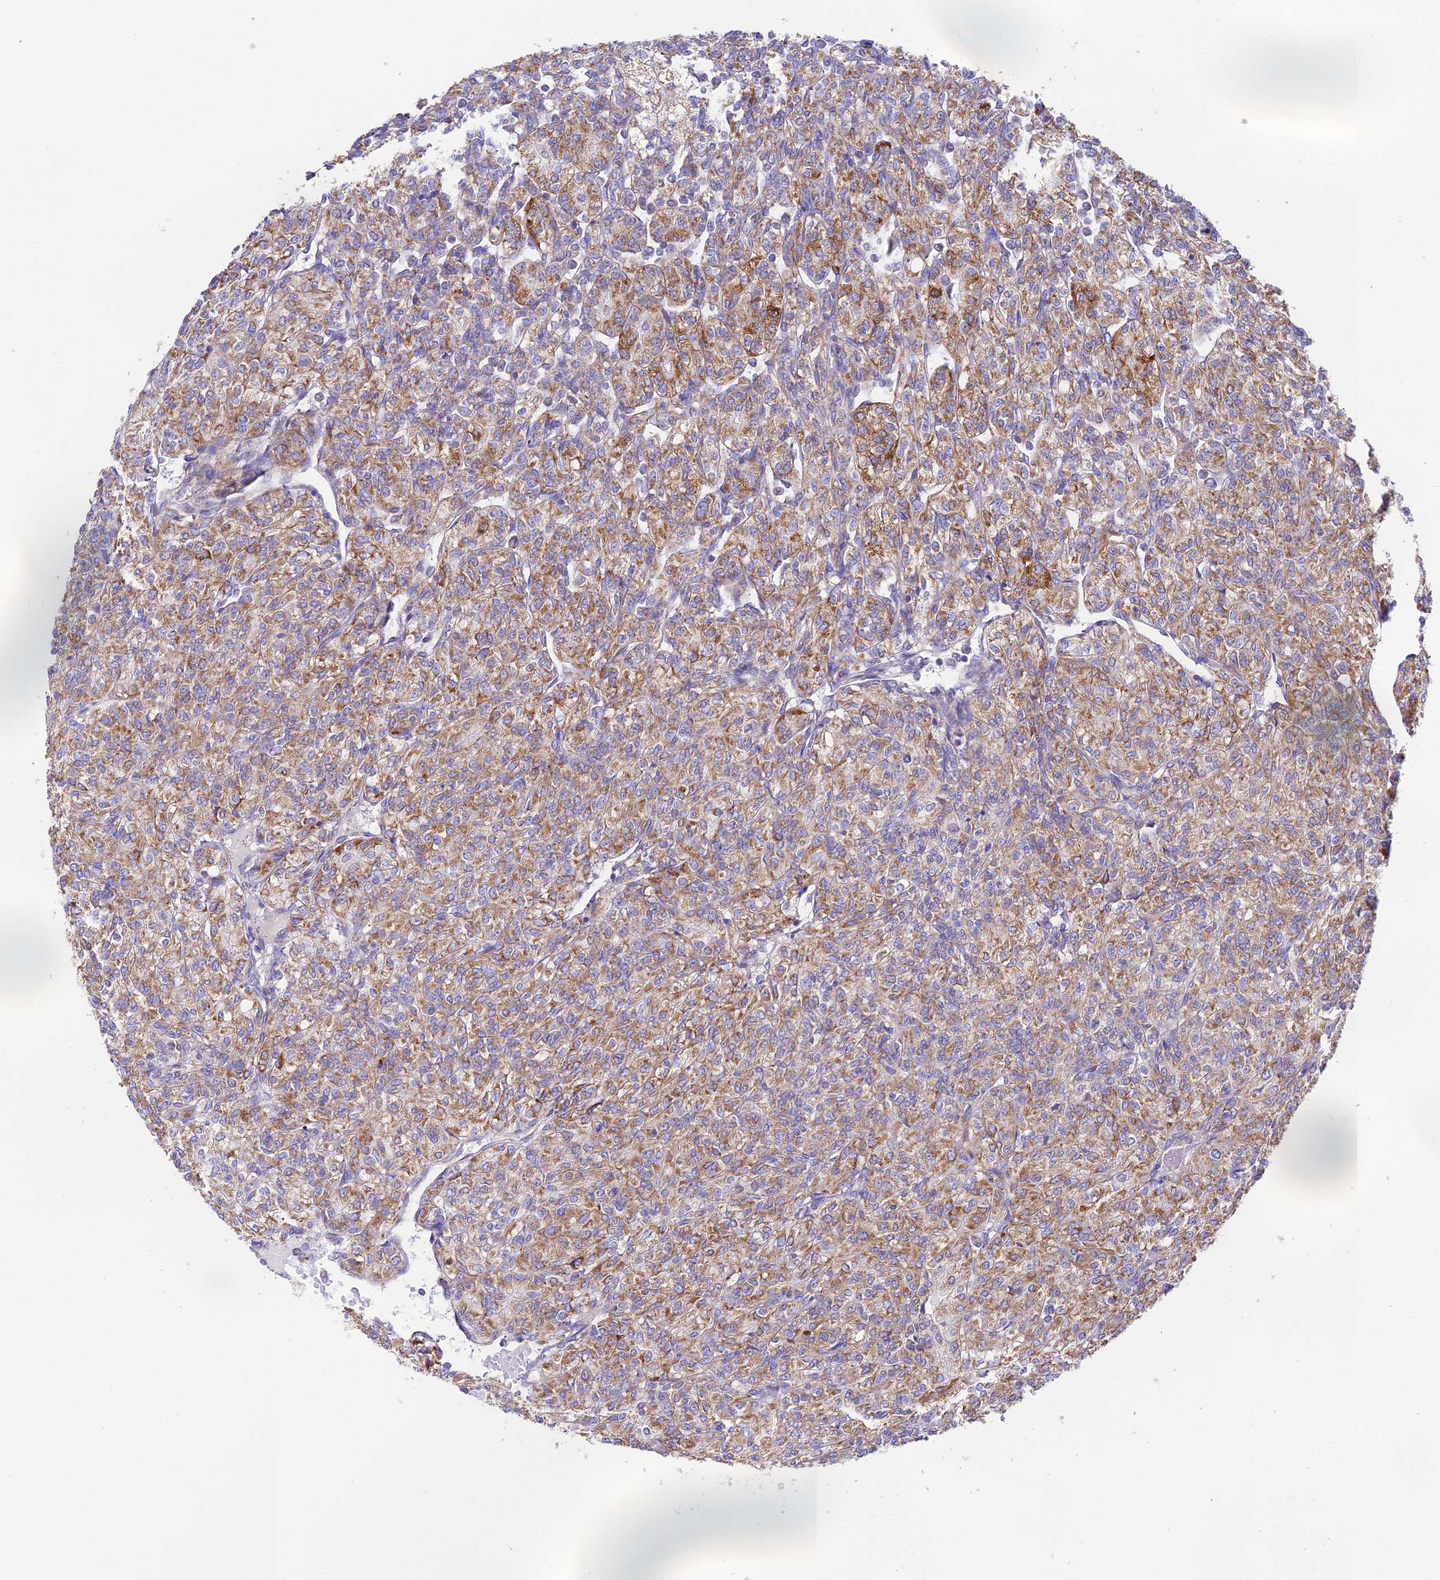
{"staining": {"intensity": "moderate", "quantity": ">75%", "location": "cytoplasmic/membranous"}, "tissue": "renal cancer", "cell_type": "Tumor cells", "image_type": "cancer", "snomed": [{"axis": "morphology", "description": "Adenocarcinoma, NOS"}, {"axis": "topography", "description": "Kidney"}], "caption": "A micrograph showing moderate cytoplasmic/membranous staining in about >75% of tumor cells in adenocarcinoma (renal), as visualized by brown immunohistochemical staining.", "gene": "HSDL2", "patient": {"sex": "male", "age": 77}}